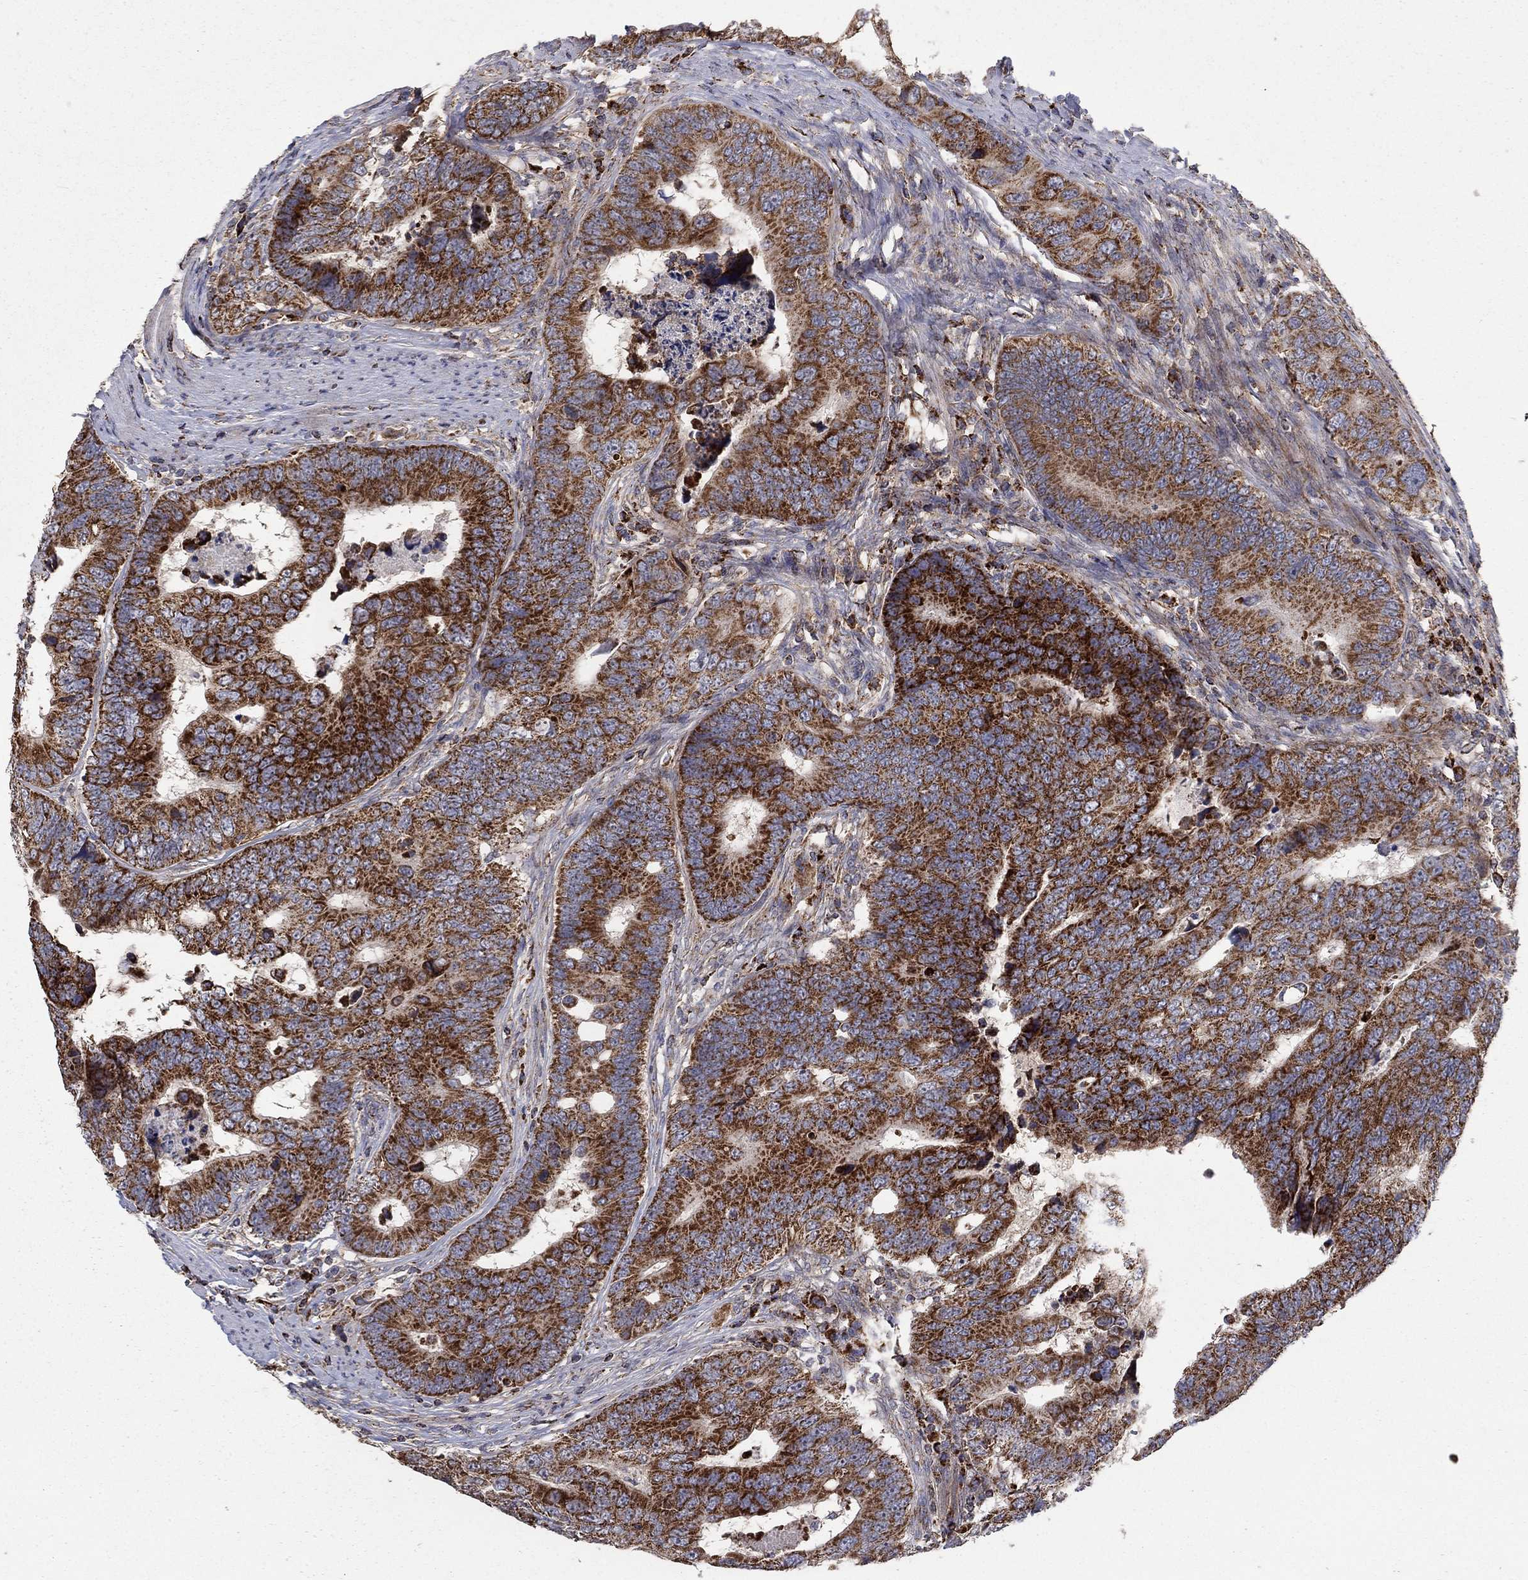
{"staining": {"intensity": "strong", "quantity": ">75%", "location": "cytoplasmic/membranous"}, "tissue": "colorectal cancer", "cell_type": "Tumor cells", "image_type": "cancer", "snomed": [{"axis": "morphology", "description": "Adenocarcinoma, NOS"}, {"axis": "topography", "description": "Colon"}], "caption": "Tumor cells display strong cytoplasmic/membranous expression in approximately >75% of cells in colorectal cancer (adenocarcinoma).", "gene": "GPSM1", "patient": {"sex": "female", "age": 72}}